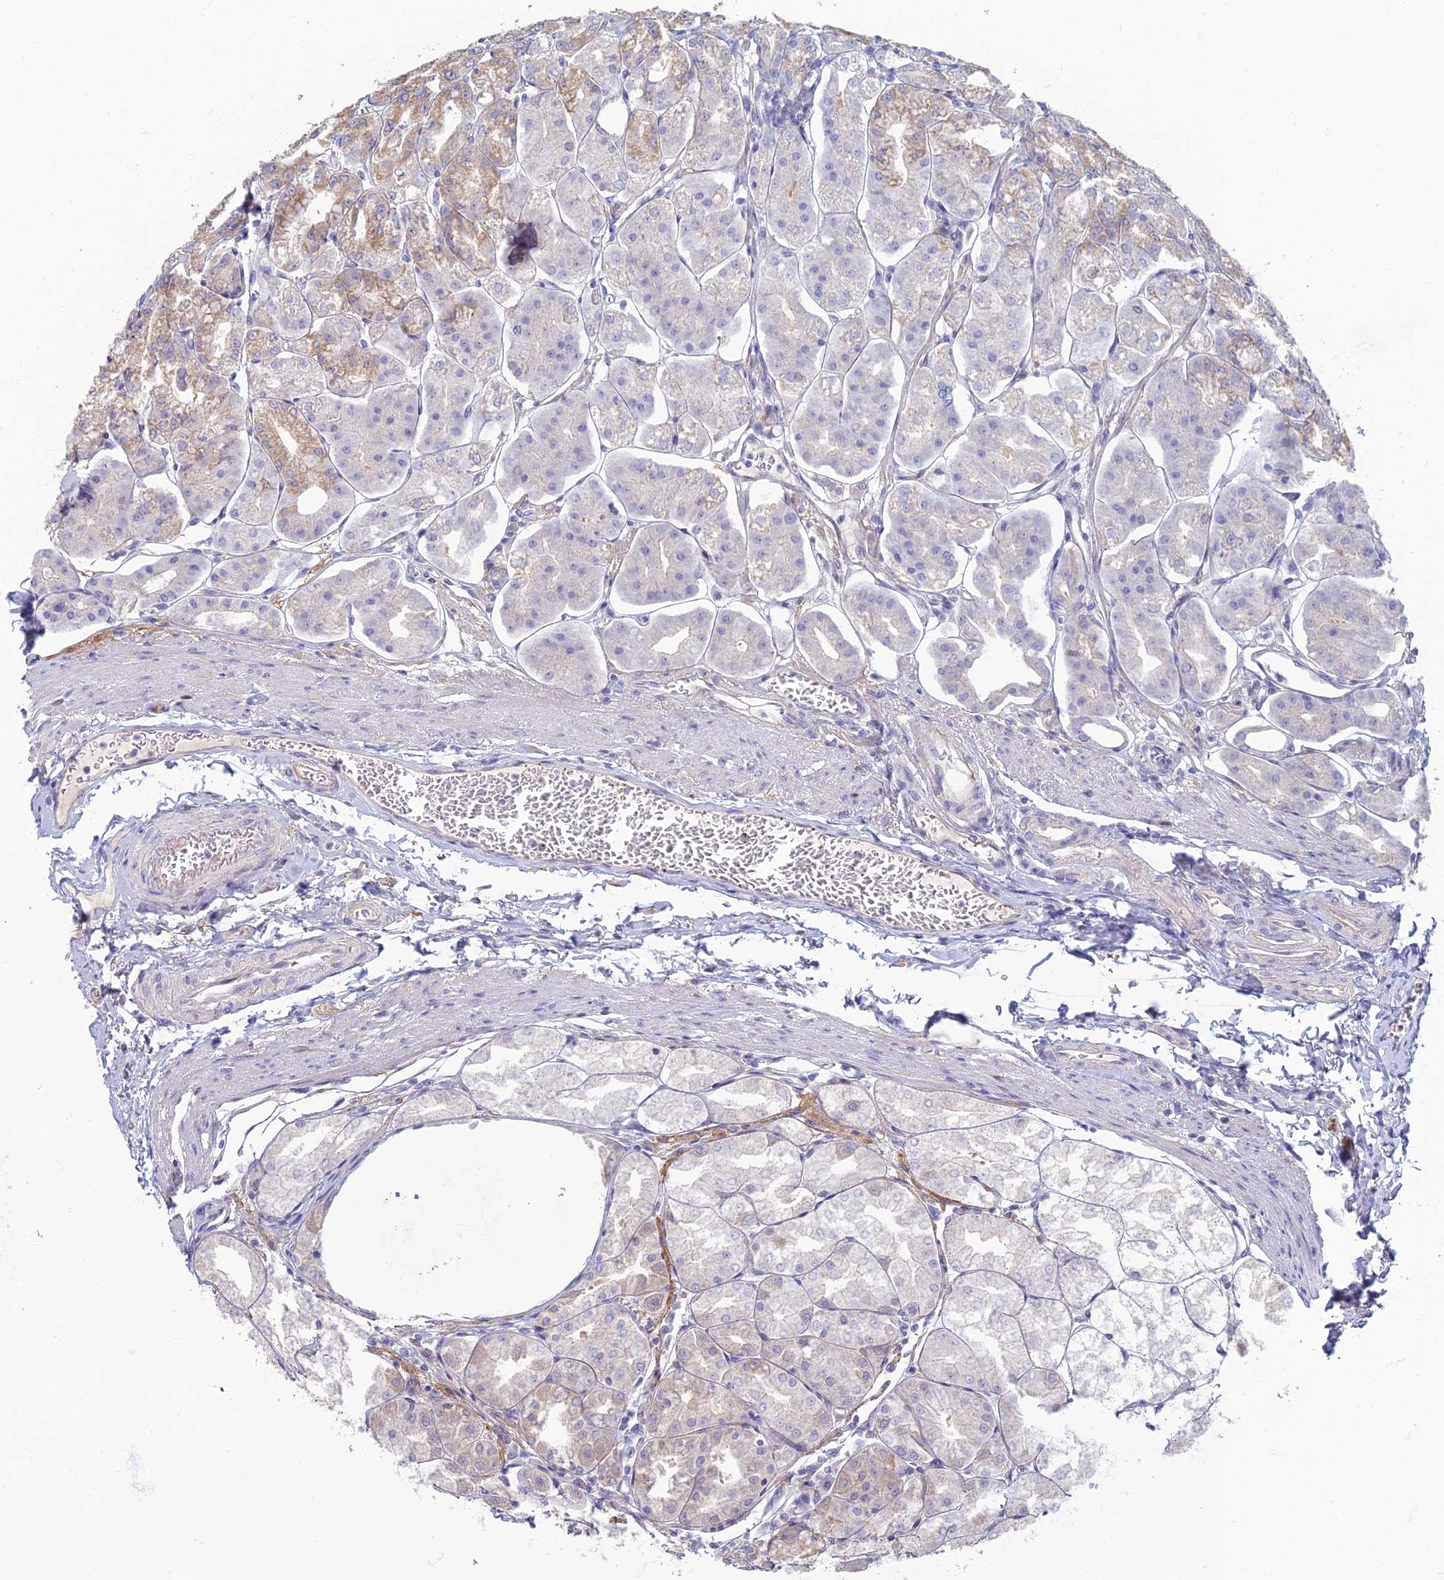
{"staining": {"intensity": "weak", "quantity": "<25%", "location": "cytoplasmic/membranous"}, "tissue": "stomach", "cell_type": "Glandular cells", "image_type": "normal", "snomed": [{"axis": "morphology", "description": "Normal tissue, NOS"}, {"axis": "topography", "description": "Stomach, lower"}], "caption": "Immunohistochemical staining of unremarkable human stomach shows no significant positivity in glandular cells. (Brightfield microscopy of DAB (3,3'-diaminobenzidine) IHC at high magnification).", "gene": "NEURL1", "patient": {"sex": "male", "age": 71}}